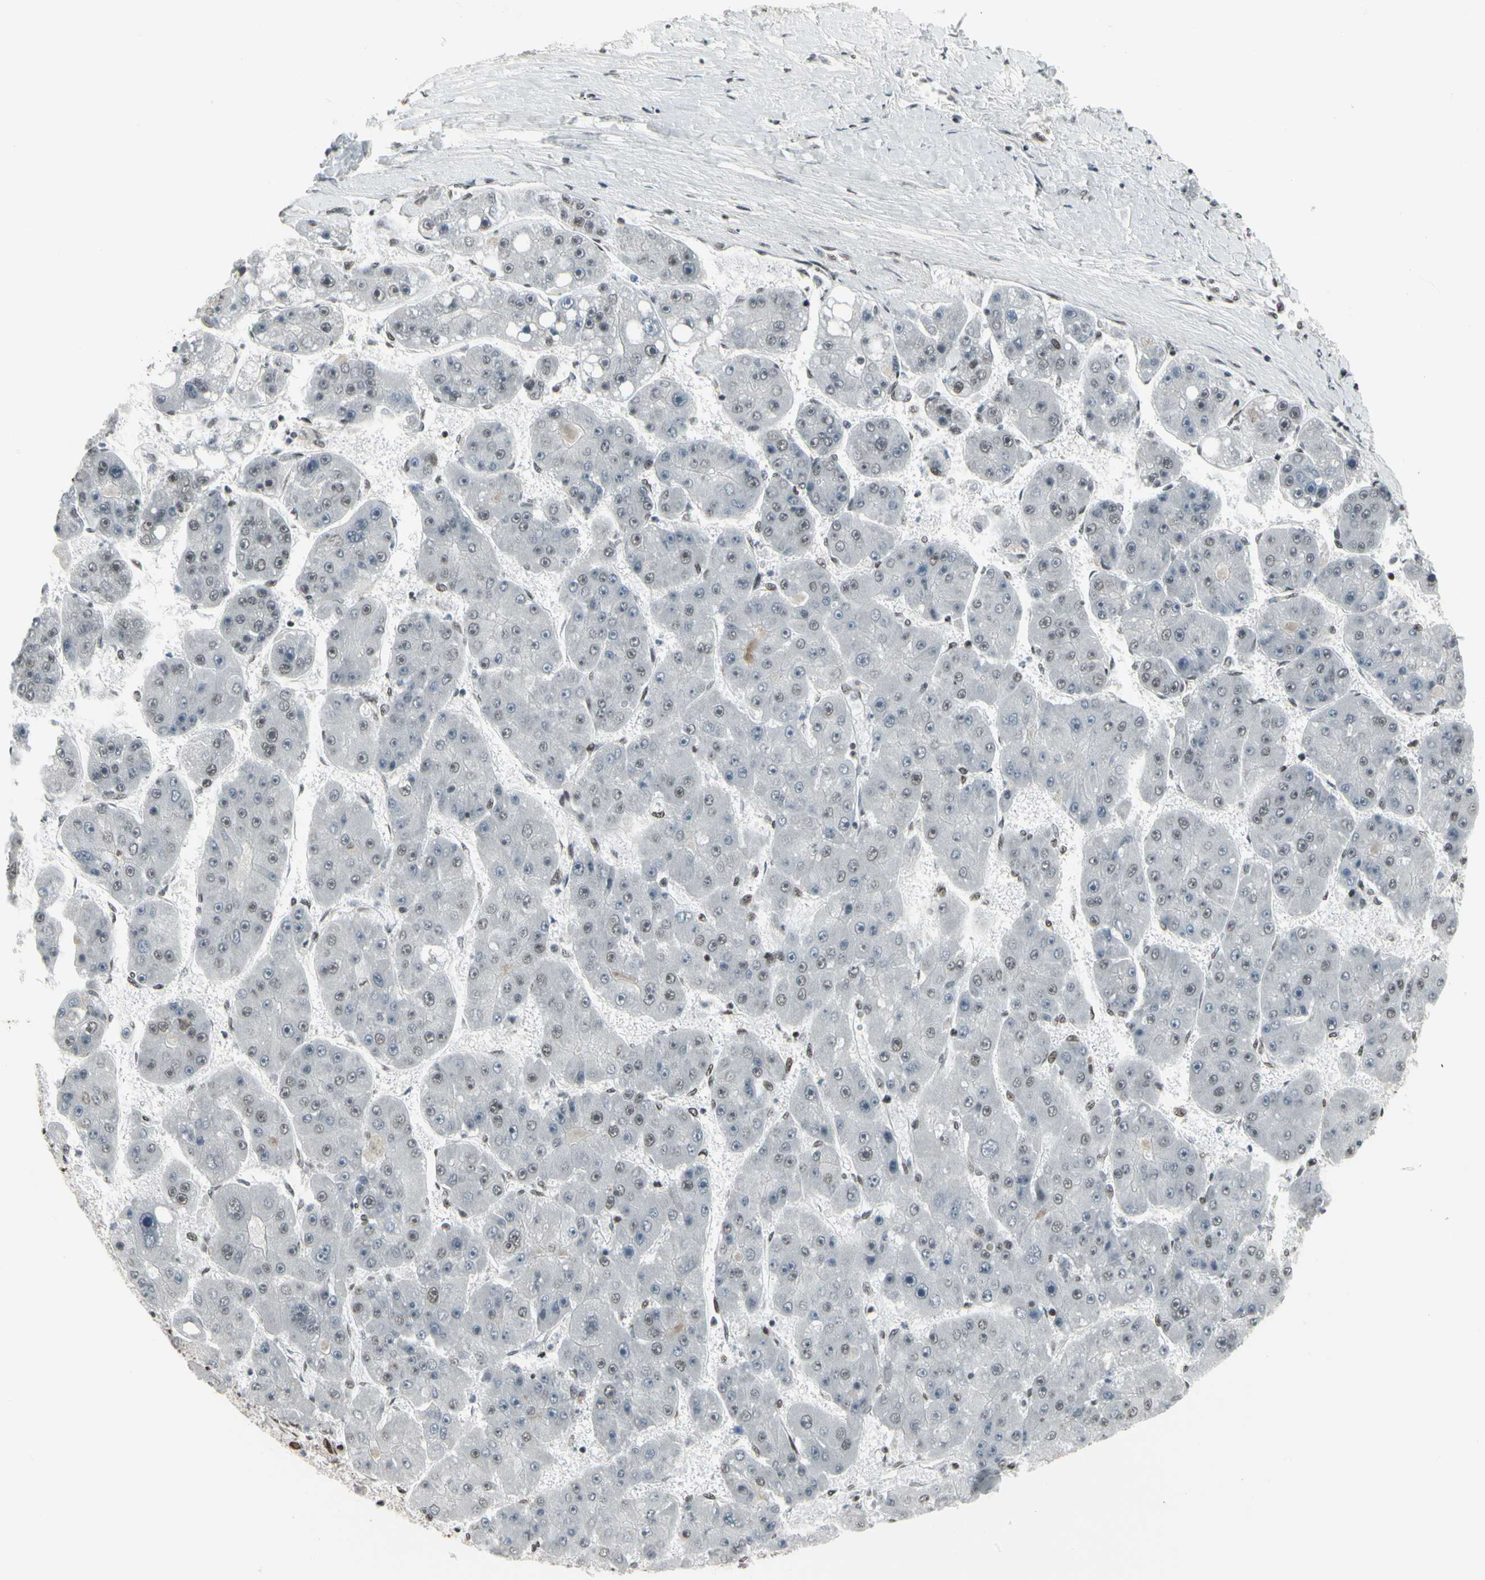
{"staining": {"intensity": "moderate", "quantity": "25%-75%", "location": "nuclear"}, "tissue": "liver cancer", "cell_type": "Tumor cells", "image_type": "cancer", "snomed": [{"axis": "morphology", "description": "Carcinoma, Hepatocellular, NOS"}, {"axis": "topography", "description": "Liver"}], "caption": "Moderate nuclear positivity is identified in about 25%-75% of tumor cells in hepatocellular carcinoma (liver).", "gene": "HMG20A", "patient": {"sex": "female", "age": 61}}